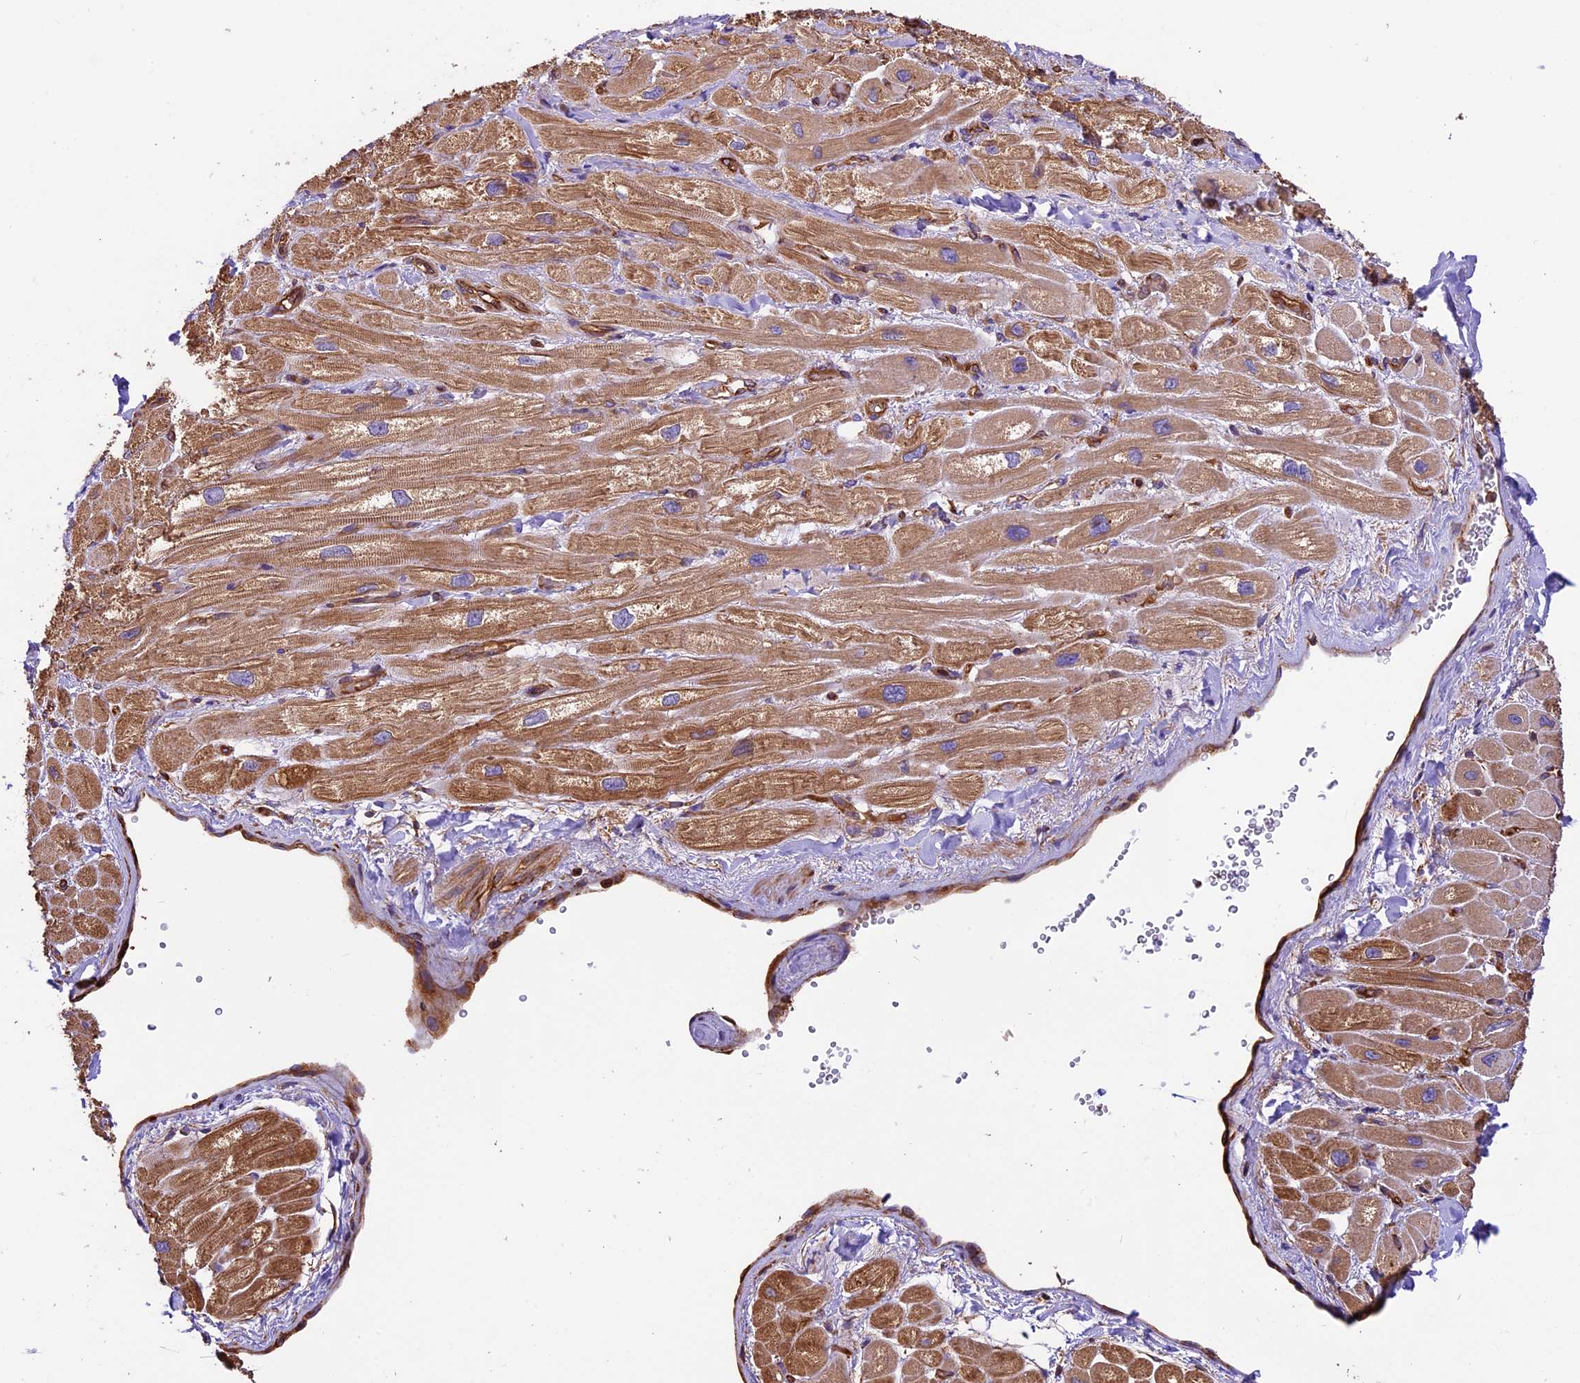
{"staining": {"intensity": "moderate", "quantity": ">75%", "location": "cytoplasmic/membranous"}, "tissue": "heart muscle", "cell_type": "Cardiomyocytes", "image_type": "normal", "snomed": [{"axis": "morphology", "description": "Normal tissue, NOS"}, {"axis": "topography", "description": "Heart"}], "caption": "Brown immunohistochemical staining in benign heart muscle demonstrates moderate cytoplasmic/membranous expression in about >75% of cardiomyocytes. The staining was performed using DAB, with brown indicating positive protein expression. Nuclei are stained blue with hematoxylin.", "gene": "KARS1", "patient": {"sex": "male", "age": 65}}